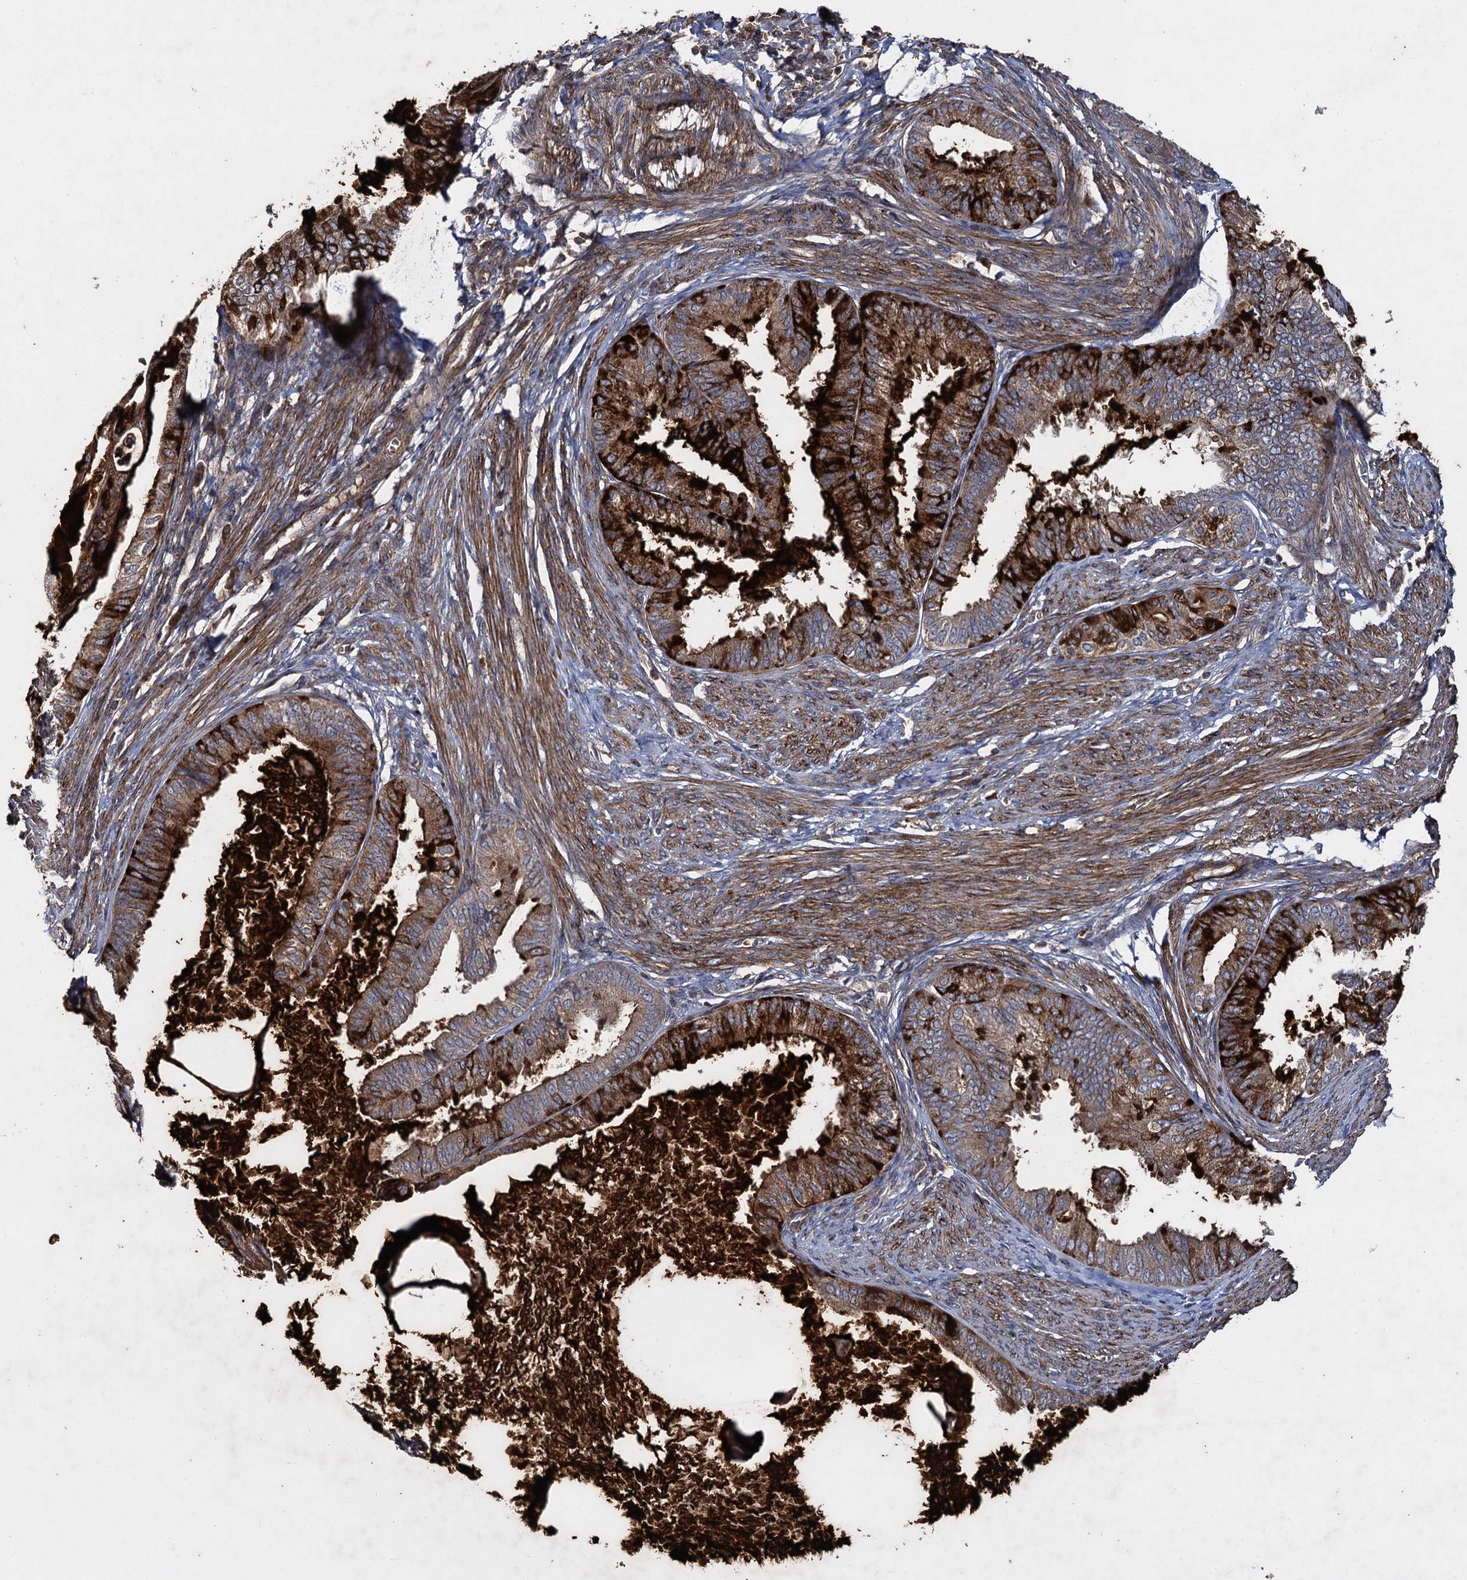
{"staining": {"intensity": "strong", "quantity": "25%-75%", "location": "cytoplasmic/membranous"}, "tissue": "endometrial cancer", "cell_type": "Tumor cells", "image_type": "cancer", "snomed": [{"axis": "morphology", "description": "Adenocarcinoma, NOS"}, {"axis": "topography", "description": "Endometrium"}], "caption": "Immunohistochemical staining of endometrial cancer (adenocarcinoma) demonstrates high levels of strong cytoplasmic/membranous expression in about 25%-75% of tumor cells.", "gene": "TXNDC11", "patient": {"sex": "female", "age": 86}}